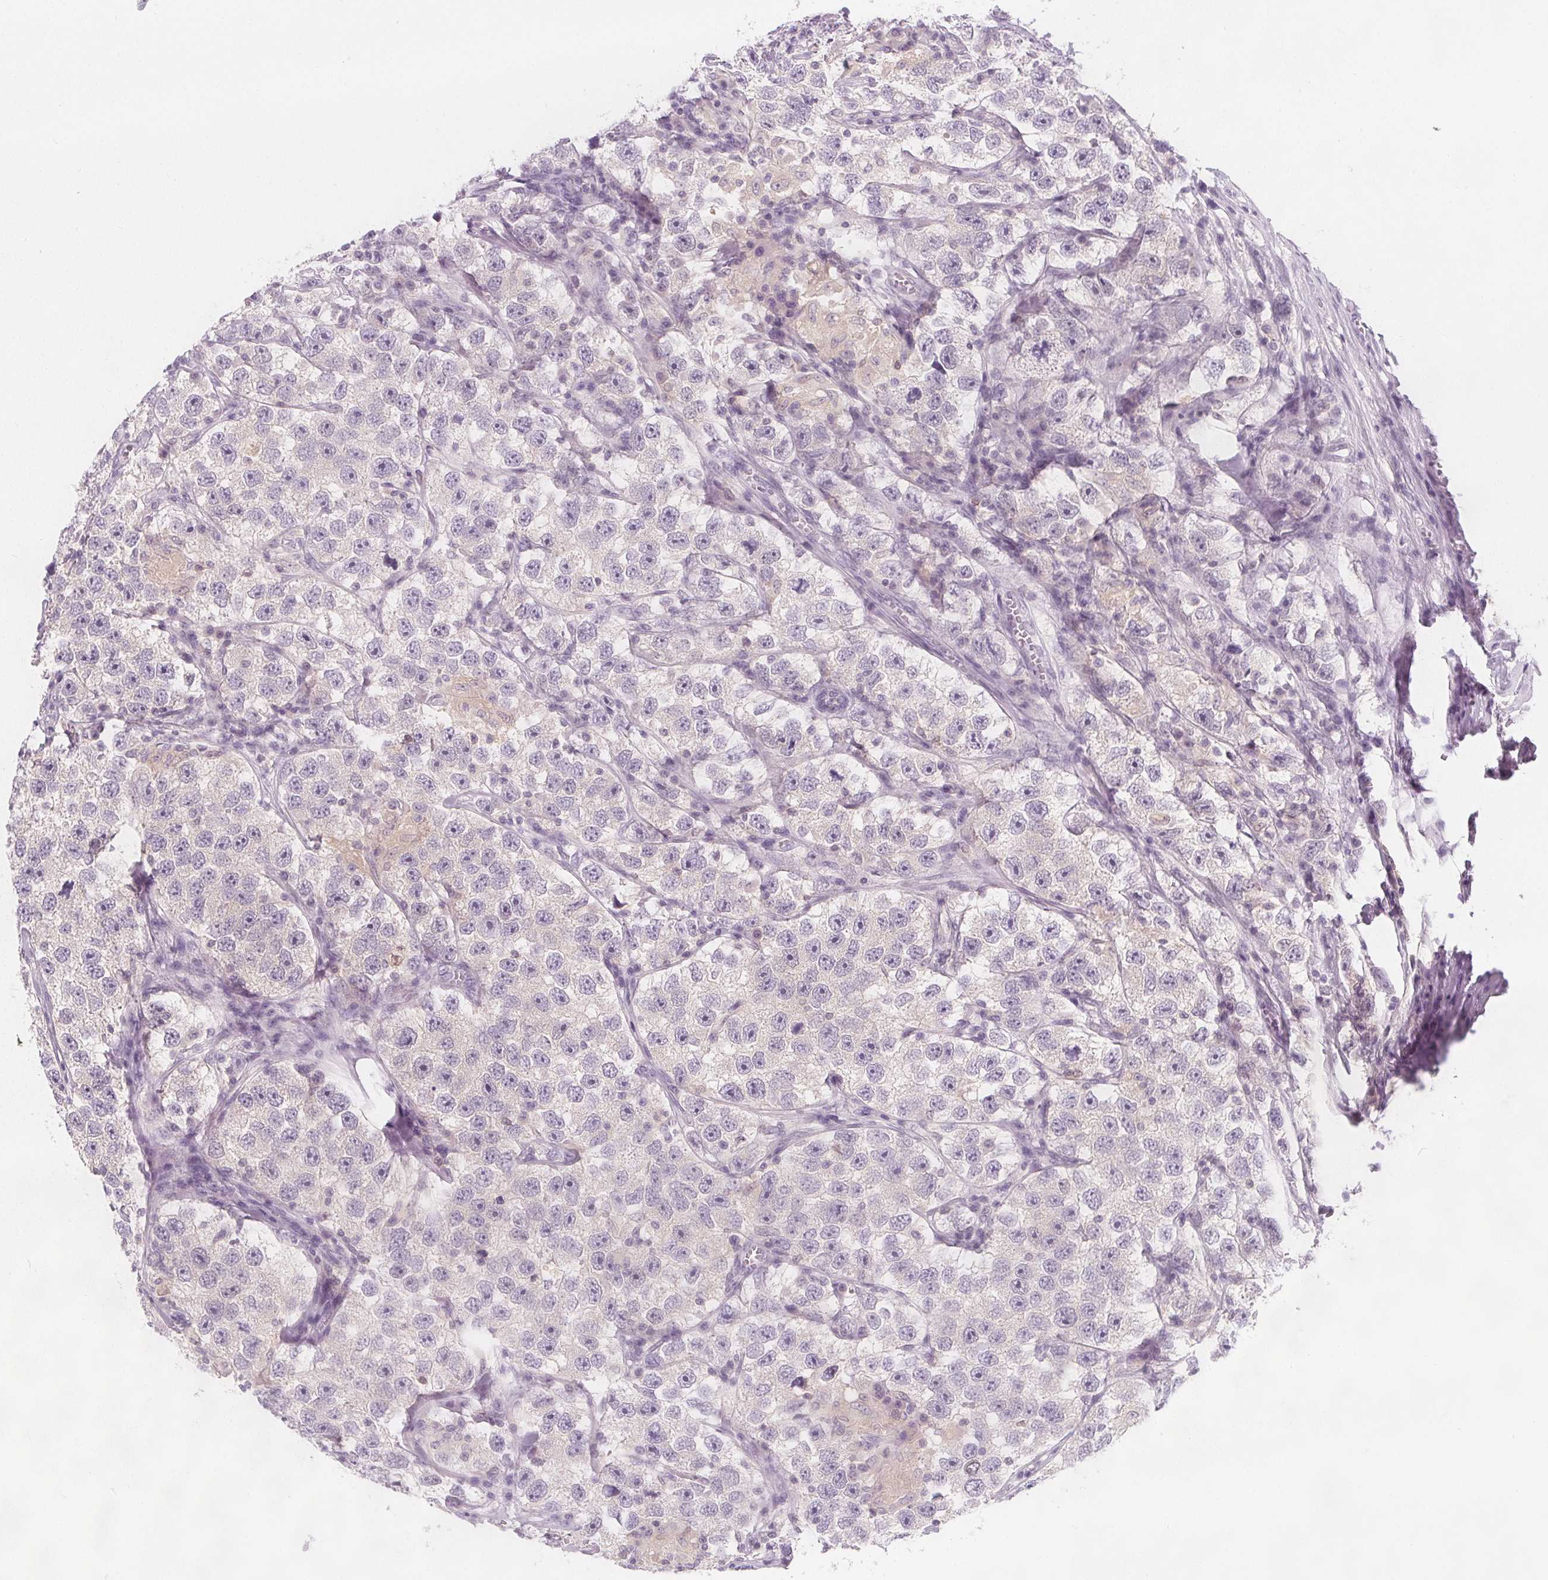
{"staining": {"intensity": "negative", "quantity": "none", "location": "none"}, "tissue": "testis cancer", "cell_type": "Tumor cells", "image_type": "cancer", "snomed": [{"axis": "morphology", "description": "Seminoma, NOS"}, {"axis": "topography", "description": "Testis"}], "caption": "Photomicrograph shows no protein positivity in tumor cells of testis cancer tissue.", "gene": "UGP2", "patient": {"sex": "male", "age": 26}}